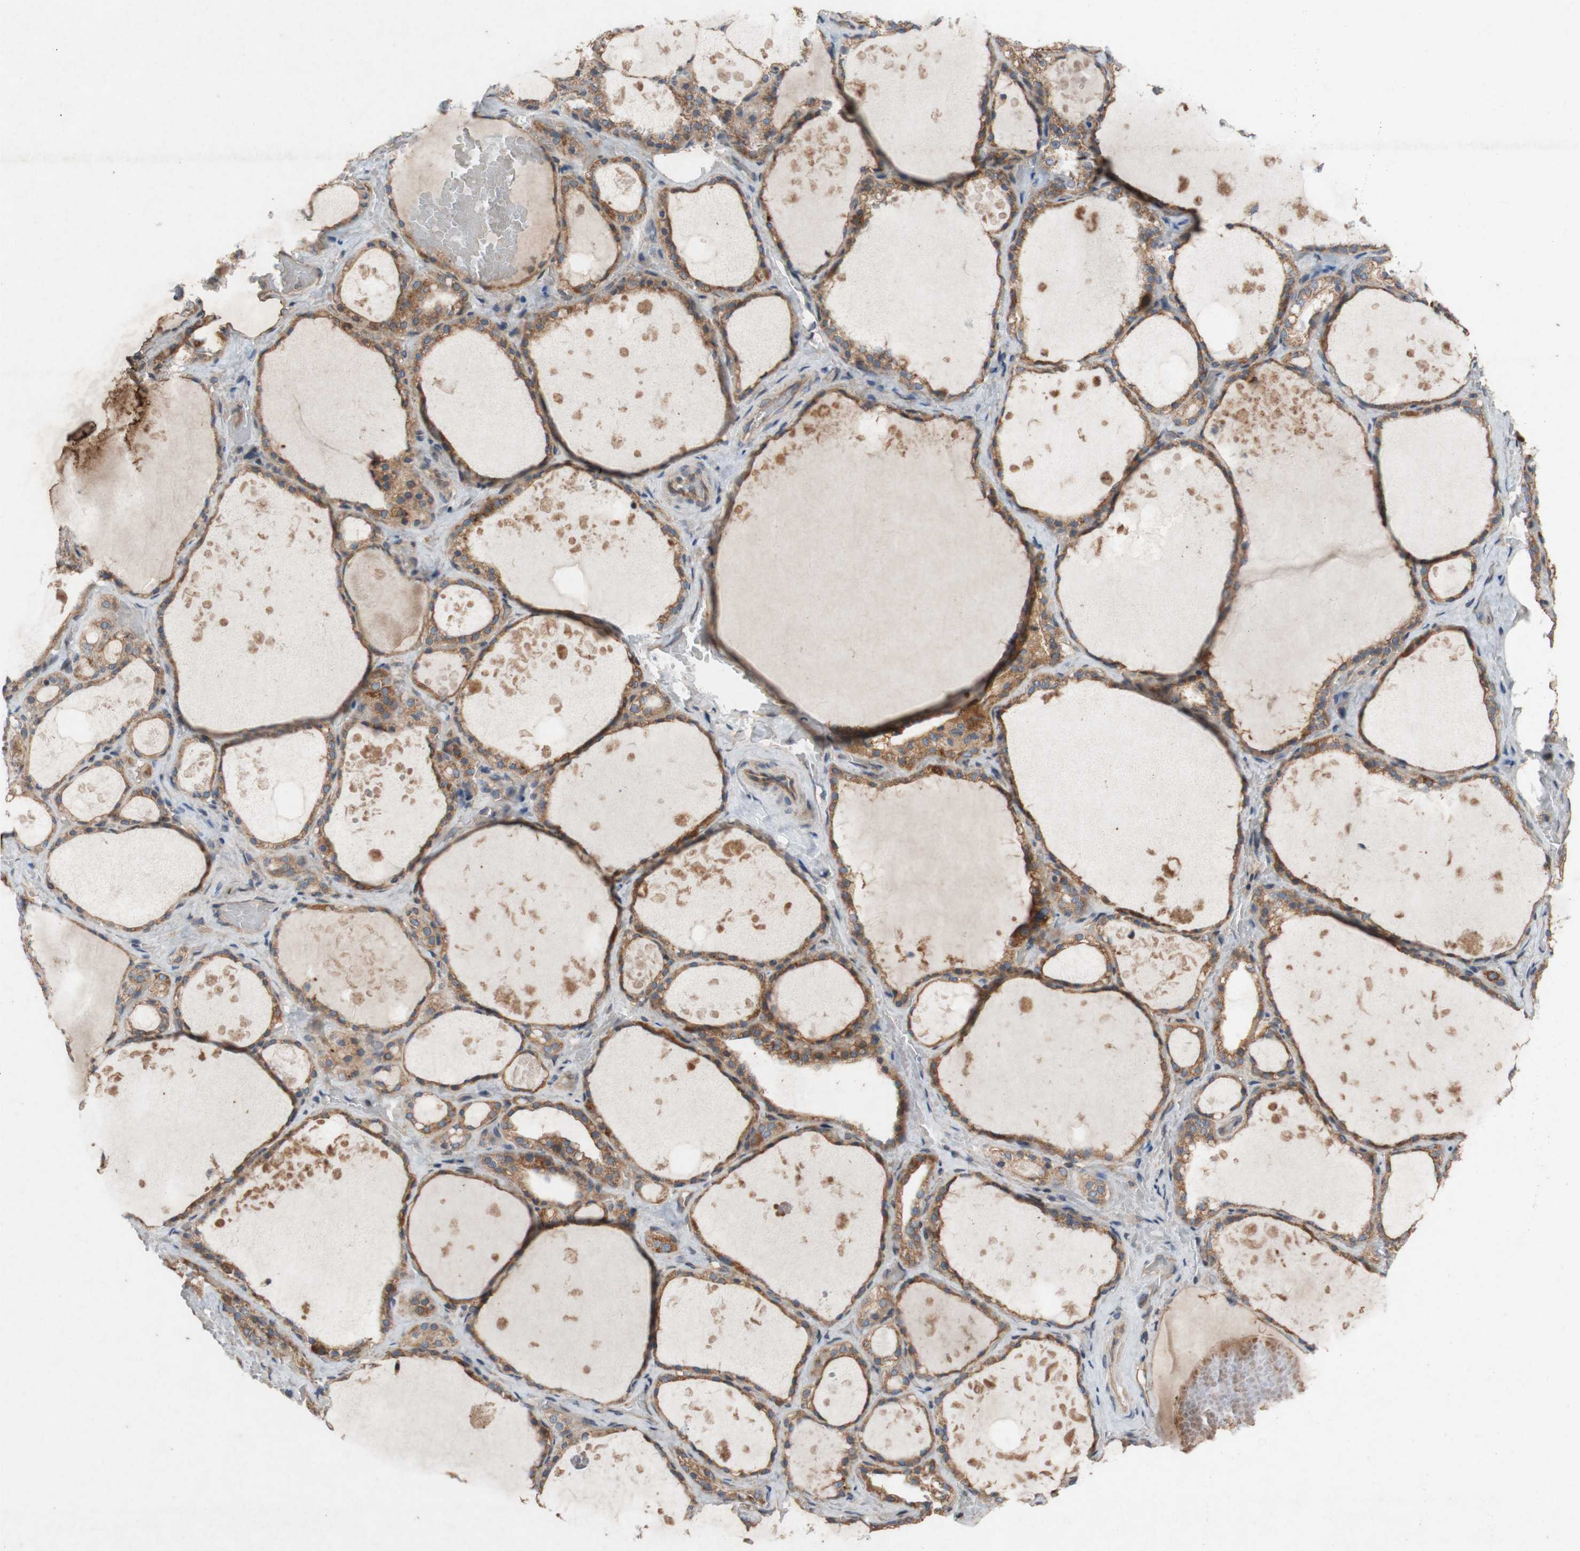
{"staining": {"intensity": "moderate", "quantity": ">75%", "location": "cytoplasmic/membranous"}, "tissue": "thyroid gland", "cell_type": "Glandular cells", "image_type": "normal", "snomed": [{"axis": "morphology", "description": "Normal tissue, NOS"}, {"axis": "topography", "description": "Thyroid gland"}], "caption": "Immunohistochemical staining of benign human thyroid gland shows >75% levels of moderate cytoplasmic/membranous protein staining in about >75% of glandular cells.", "gene": "TST", "patient": {"sex": "male", "age": 61}}